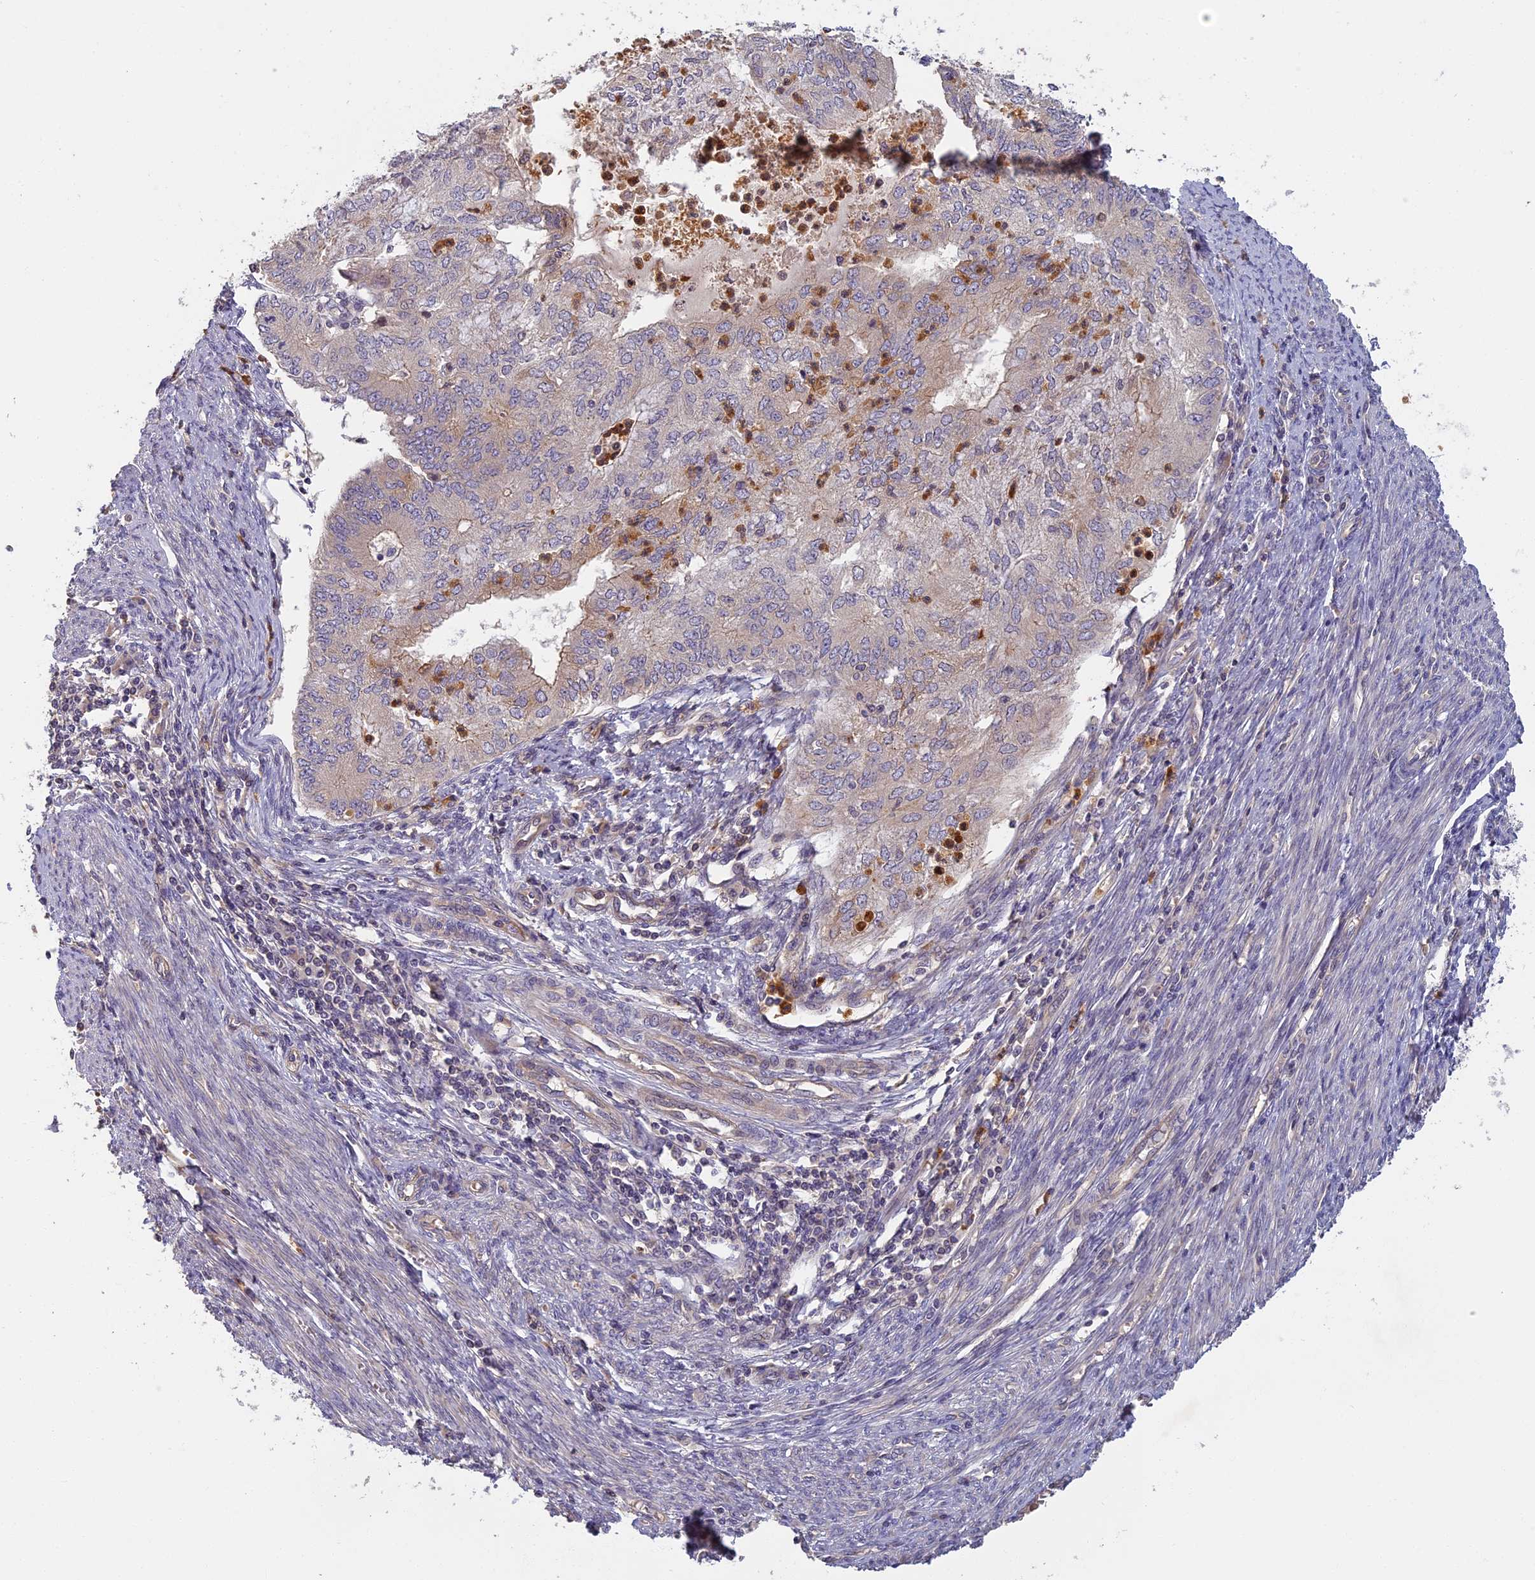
{"staining": {"intensity": "negative", "quantity": "none", "location": "none"}, "tissue": "endometrial cancer", "cell_type": "Tumor cells", "image_type": "cancer", "snomed": [{"axis": "morphology", "description": "Adenocarcinoma, NOS"}, {"axis": "topography", "description": "Endometrium"}], "caption": "Tumor cells show no significant staining in adenocarcinoma (endometrial).", "gene": "AP4E1", "patient": {"sex": "female", "age": 68}}